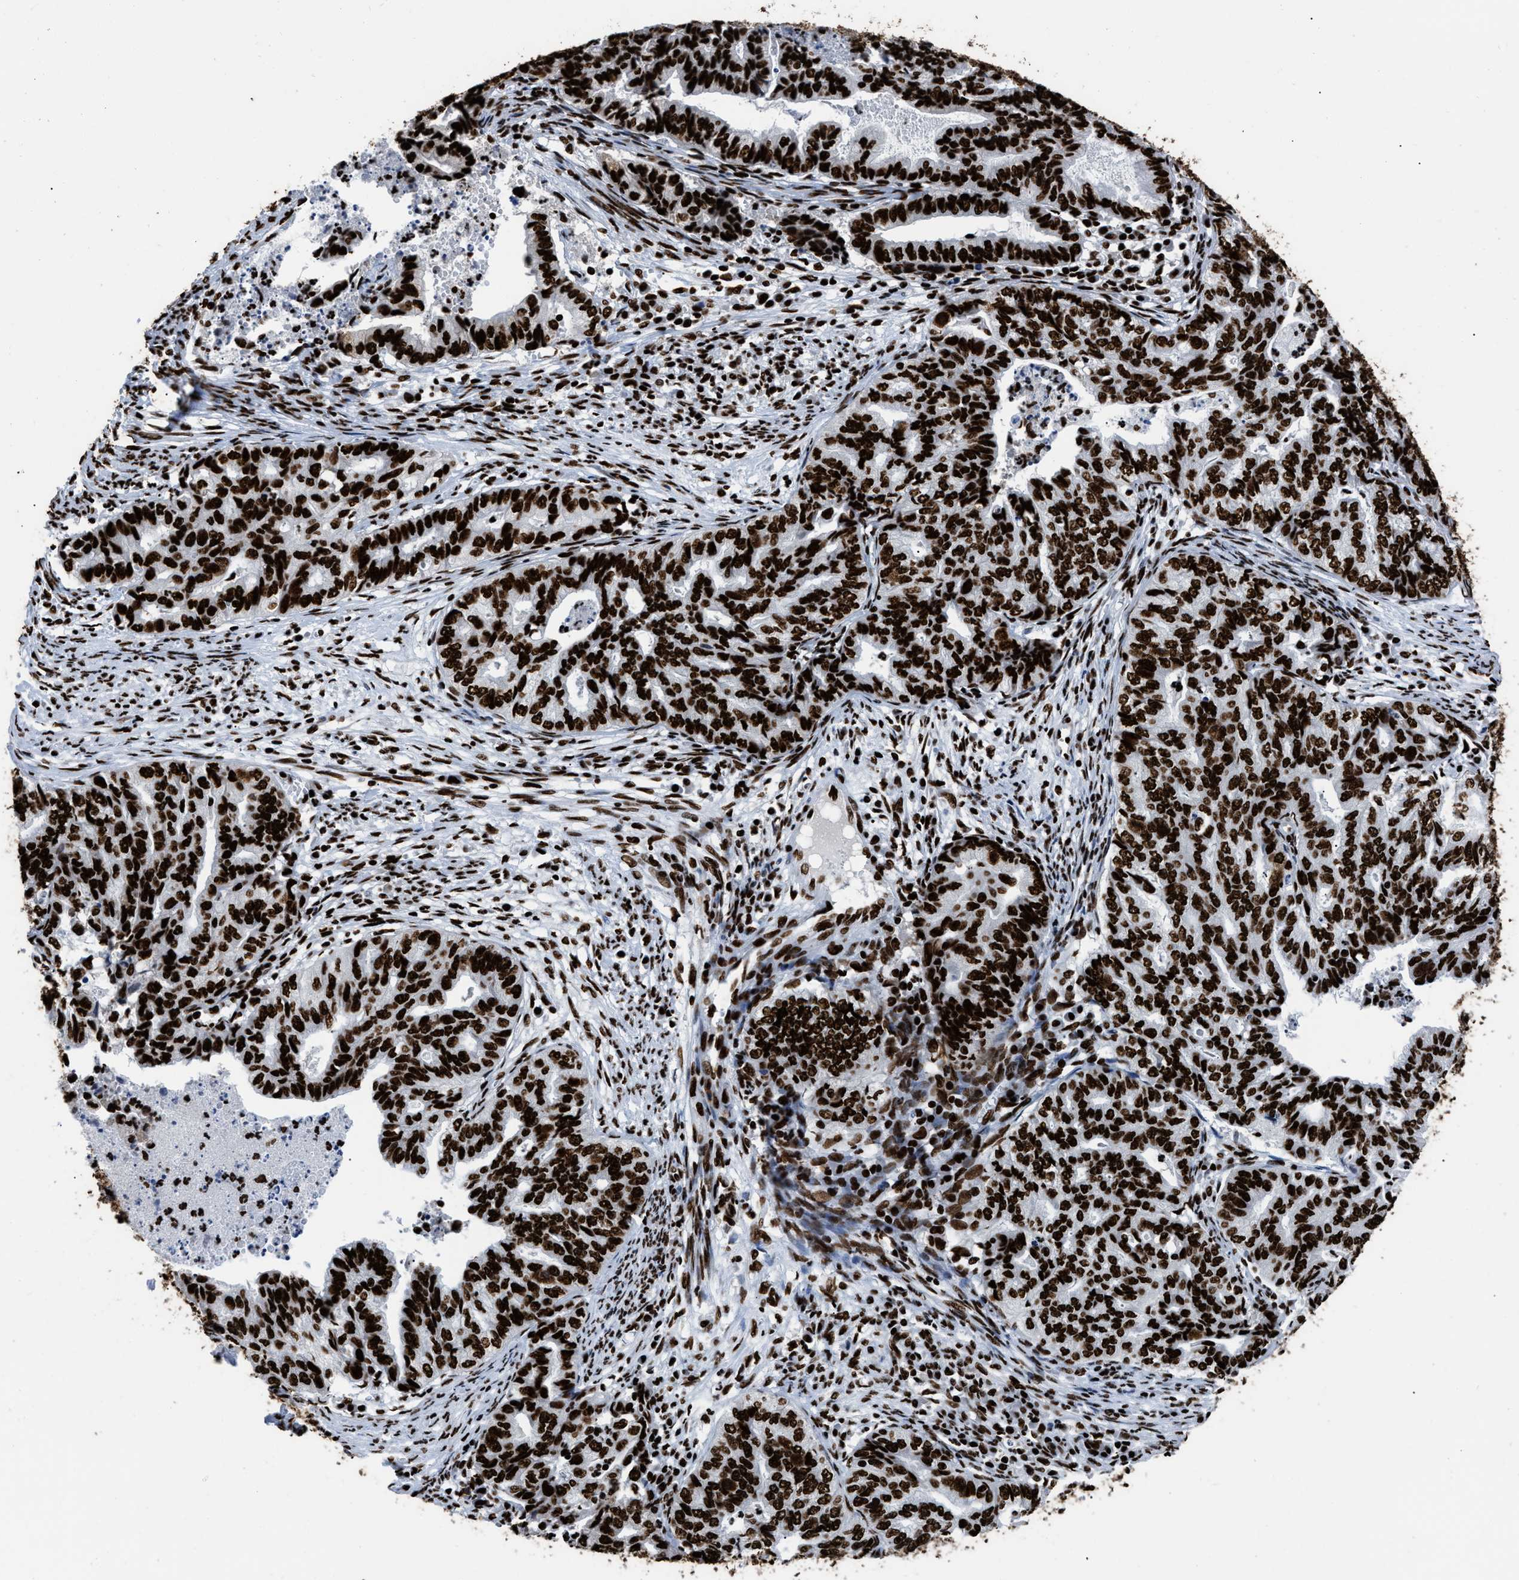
{"staining": {"intensity": "strong", "quantity": ">75%", "location": "nuclear"}, "tissue": "endometrial cancer", "cell_type": "Tumor cells", "image_type": "cancer", "snomed": [{"axis": "morphology", "description": "Adenocarcinoma, NOS"}, {"axis": "topography", "description": "Endometrium"}], "caption": "Endometrial cancer stained with immunohistochemistry shows strong nuclear positivity in approximately >75% of tumor cells.", "gene": "HNRNPM", "patient": {"sex": "female", "age": 79}}